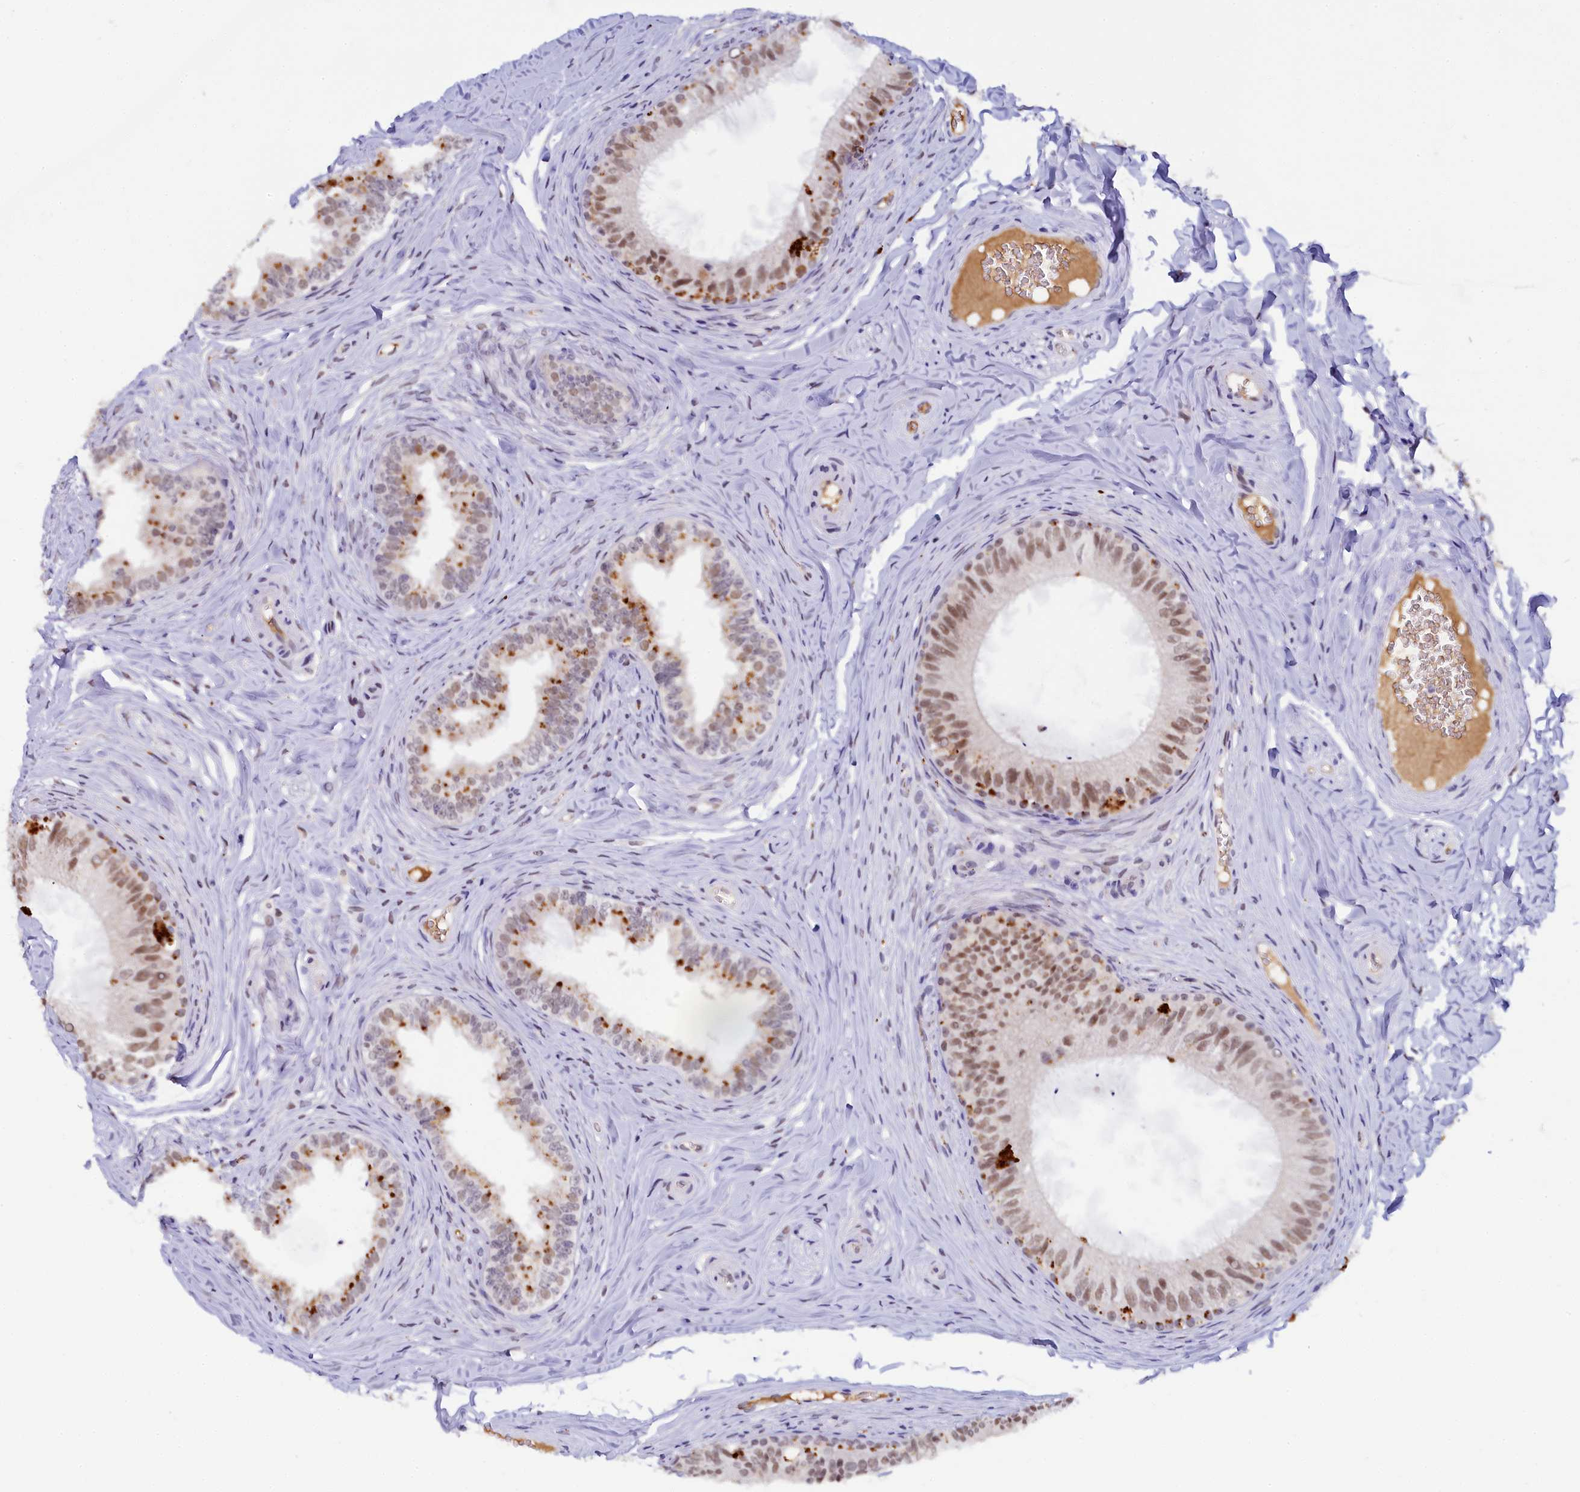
{"staining": {"intensity": "moderate", "quantity": "25%-75%", "location": "nuclear"}, "tissue": "epididymis", "cell_type": "Glandular cells", "image_type": "normal", "snomed": [{"axis": "morphology", "description": "Normal tissue, NOS"}, {"axis": "topography", "description": "Epididymis"}], "caption": "Immunohistochemistry image of unremarkable epididymis: epididymis stained using IHC displays medium levels of moderate protein expression localized specifically in the nuclear of glandular cells, appearing as a nuclear brown color.", "gene": "INTS14", "patient": {"sex": "male", "age": 34}}